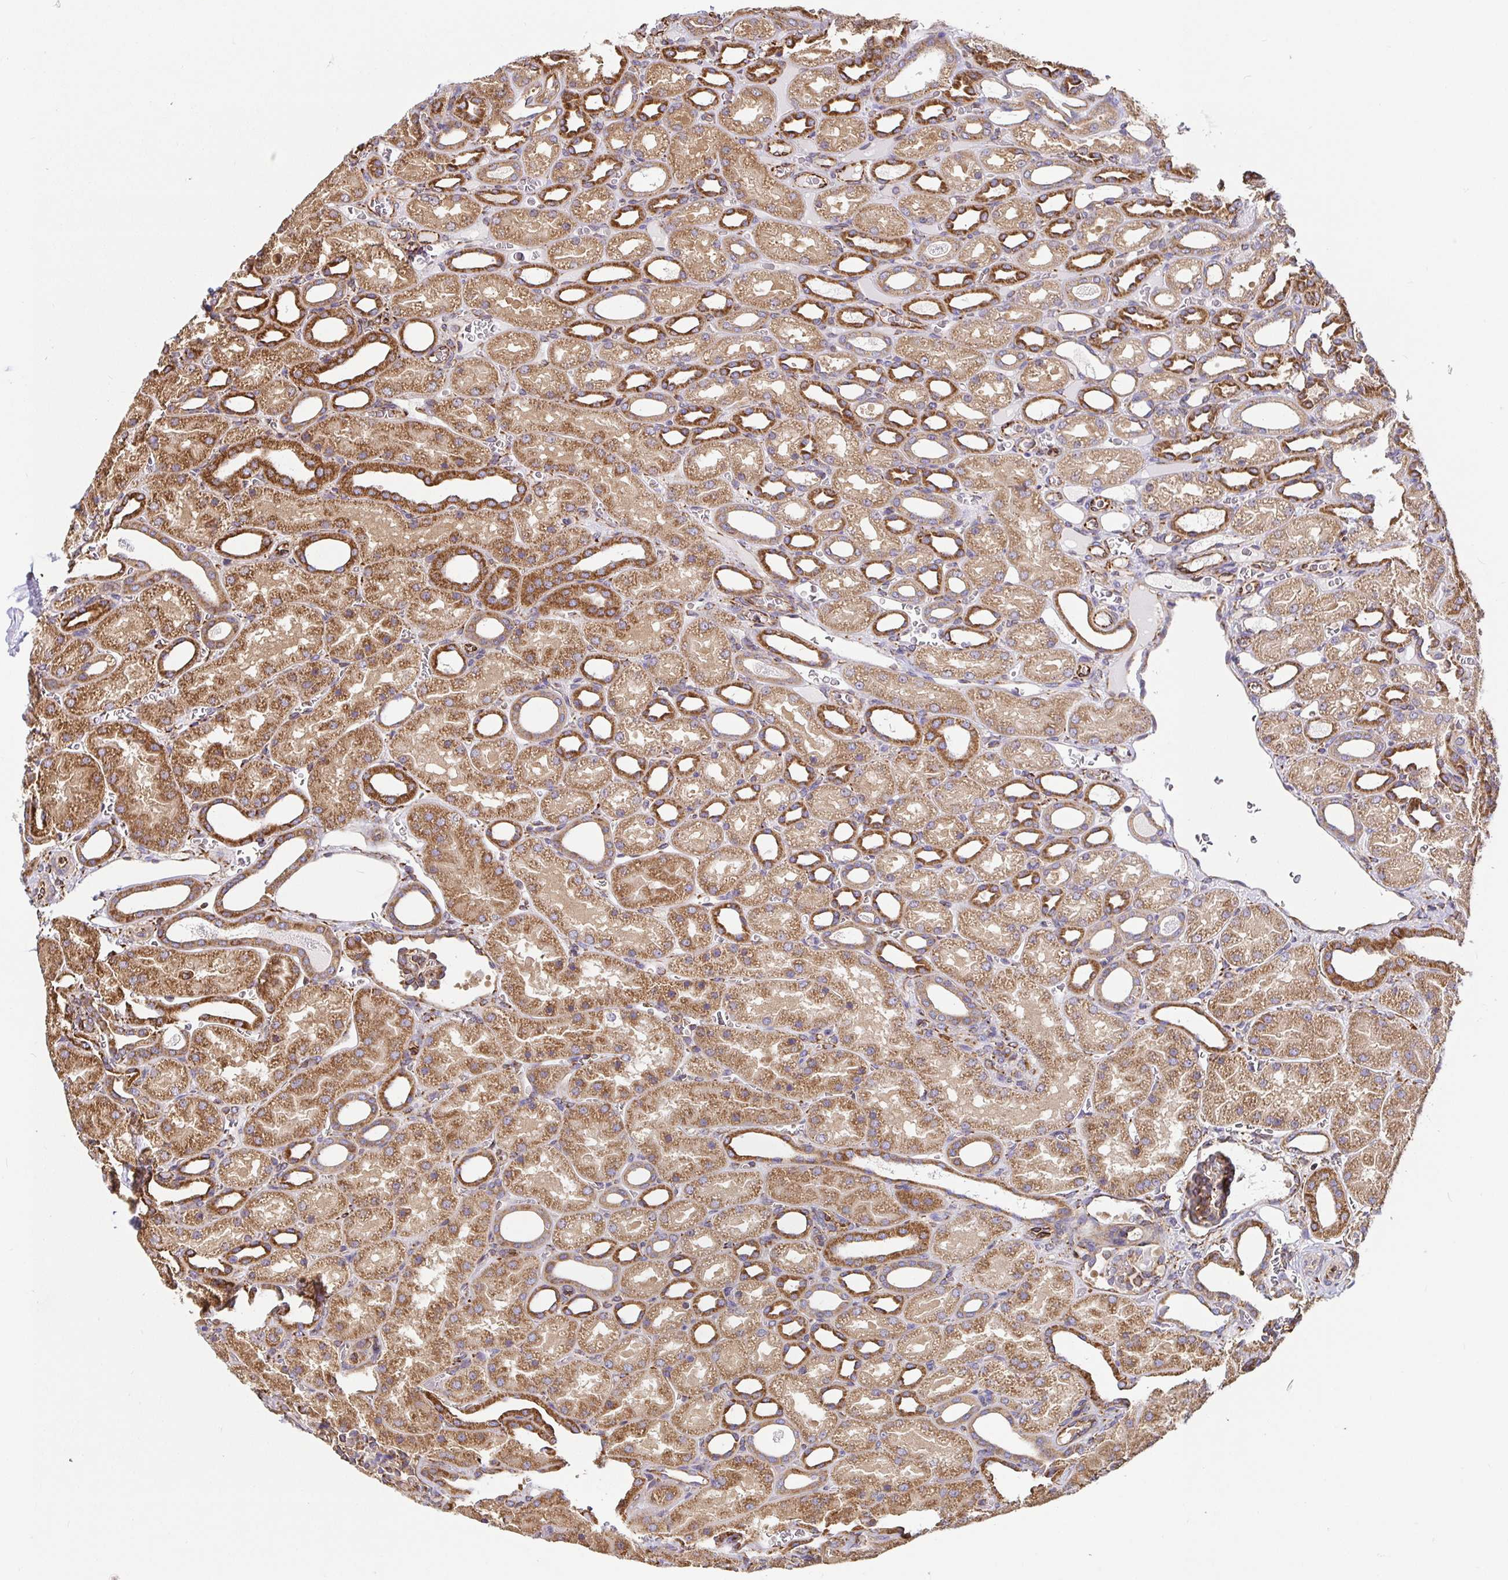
{"staining": {"intensity": "strong", "quantity": "25%-75%", "location": "cytoplasmic/membranous"}, "tissue": "kidney", "cell_type": "Cells in glomeruli", "image_type": "normal", "snomed": [{"axis": "morphology", "description": "Normal tissue, NOS"}, {"axis": "topography", "description": "Kidney"}], "caption": "Brown immunohistochemical staining in unremarkable human kidney demonstrates strong cytoplasmic/membranous staining in approximately 25%-75% of cells in glomeruli. (DAB IHC, brown staining for protein, blue staining for nuclei).", "gene": "MAOA", "patient": {"sex": "male", "age": 2}}